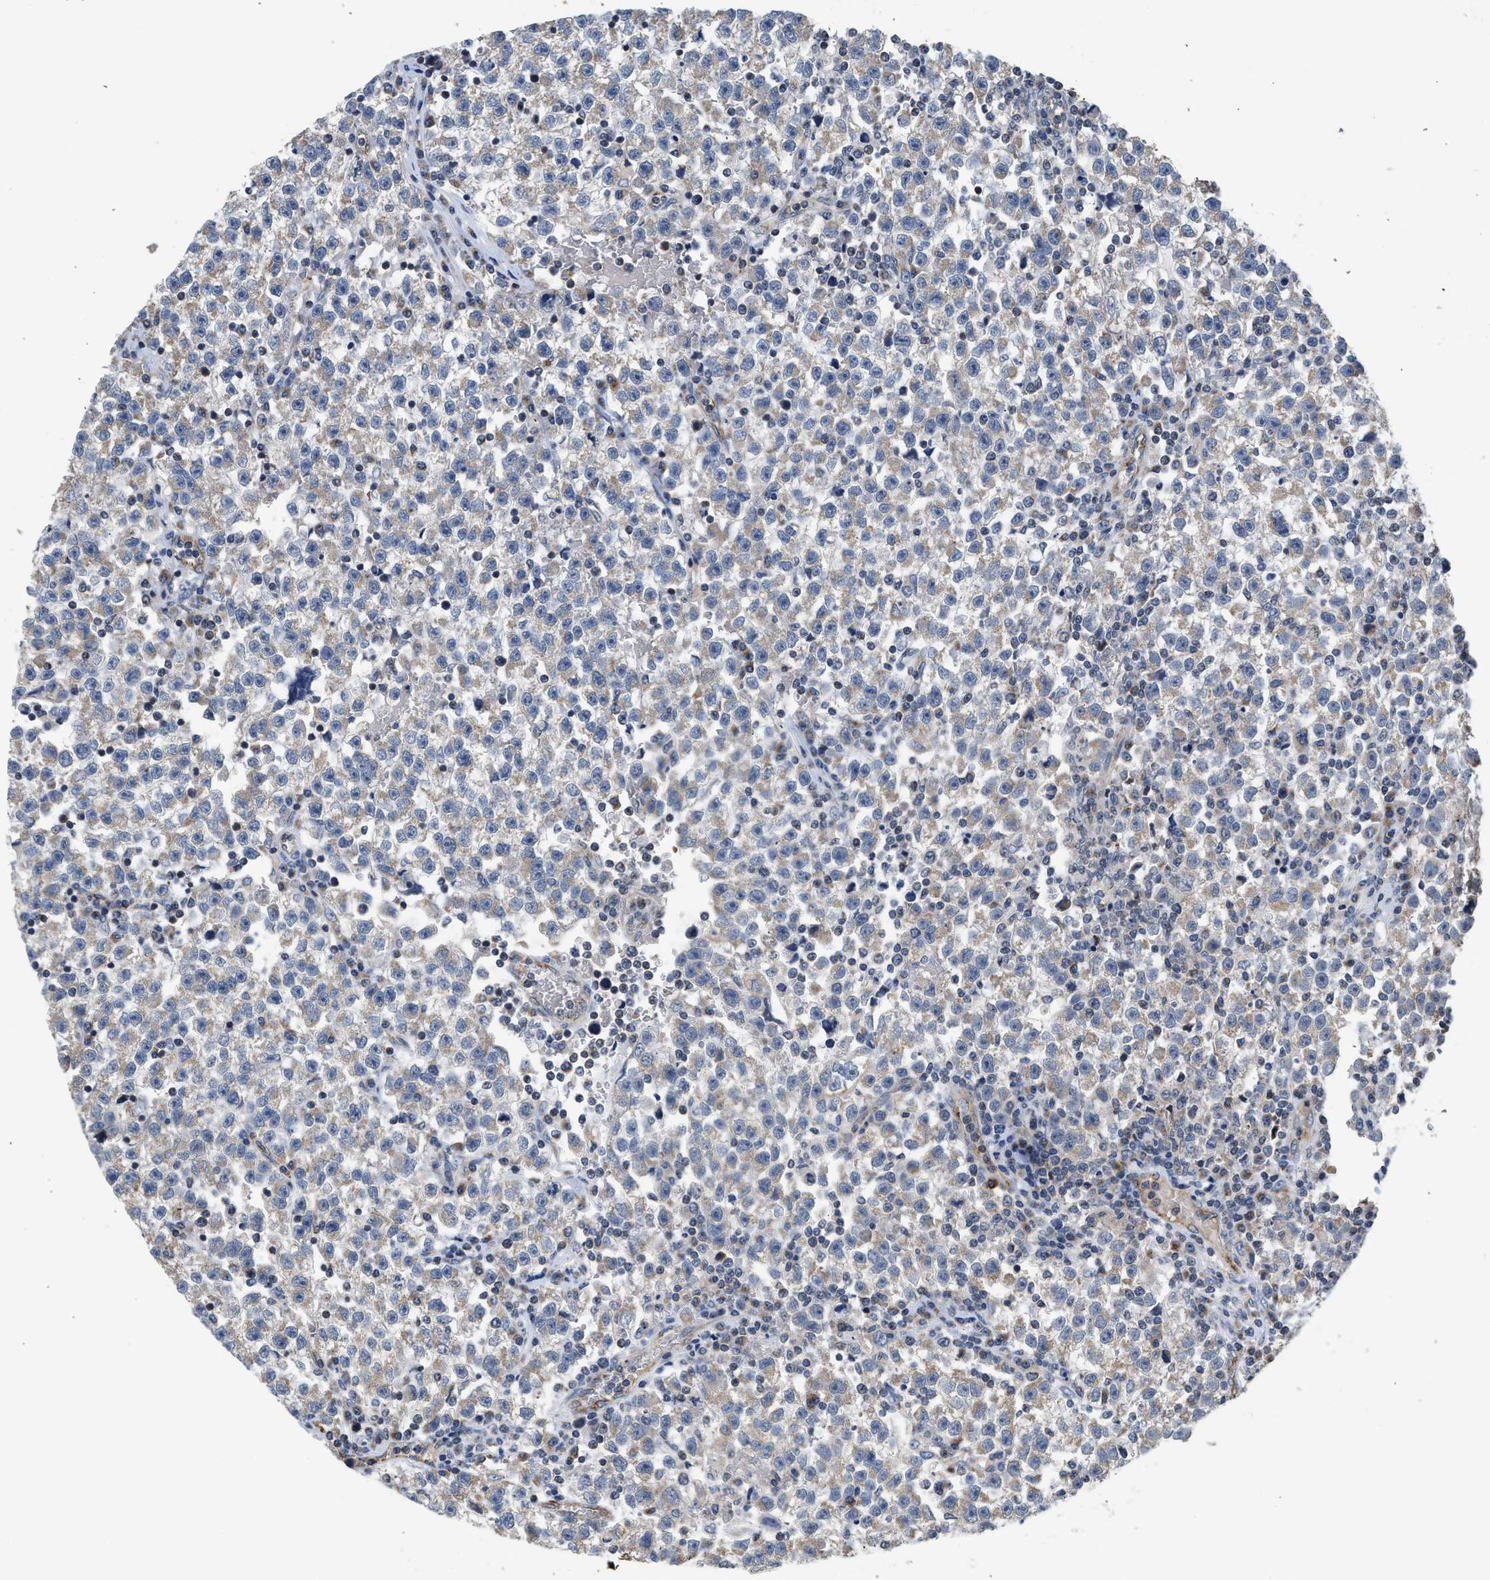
{"staining": {"intensity": "weak", "quantity": "25%-75%", "location": "cytoplasmic/membranous"}, "tissue": "testis cancer", "cell_type": "Tumor cells", "image_type": "cancer", "snomed": [{"axis": "morphology", "description": "Seminoma, NOS"}, {"axis": "topography", "description": "Testis"}], "caption": "The immunohistochemical stain highlights weak cytoplasmic/membranous positivity in tumor cells of testis cancer (seminoma) tissue. (IHC, brightfield microscopy, high magnification).", "gene": "PIM1", "patient": {"sex": "male", "age": 22}}